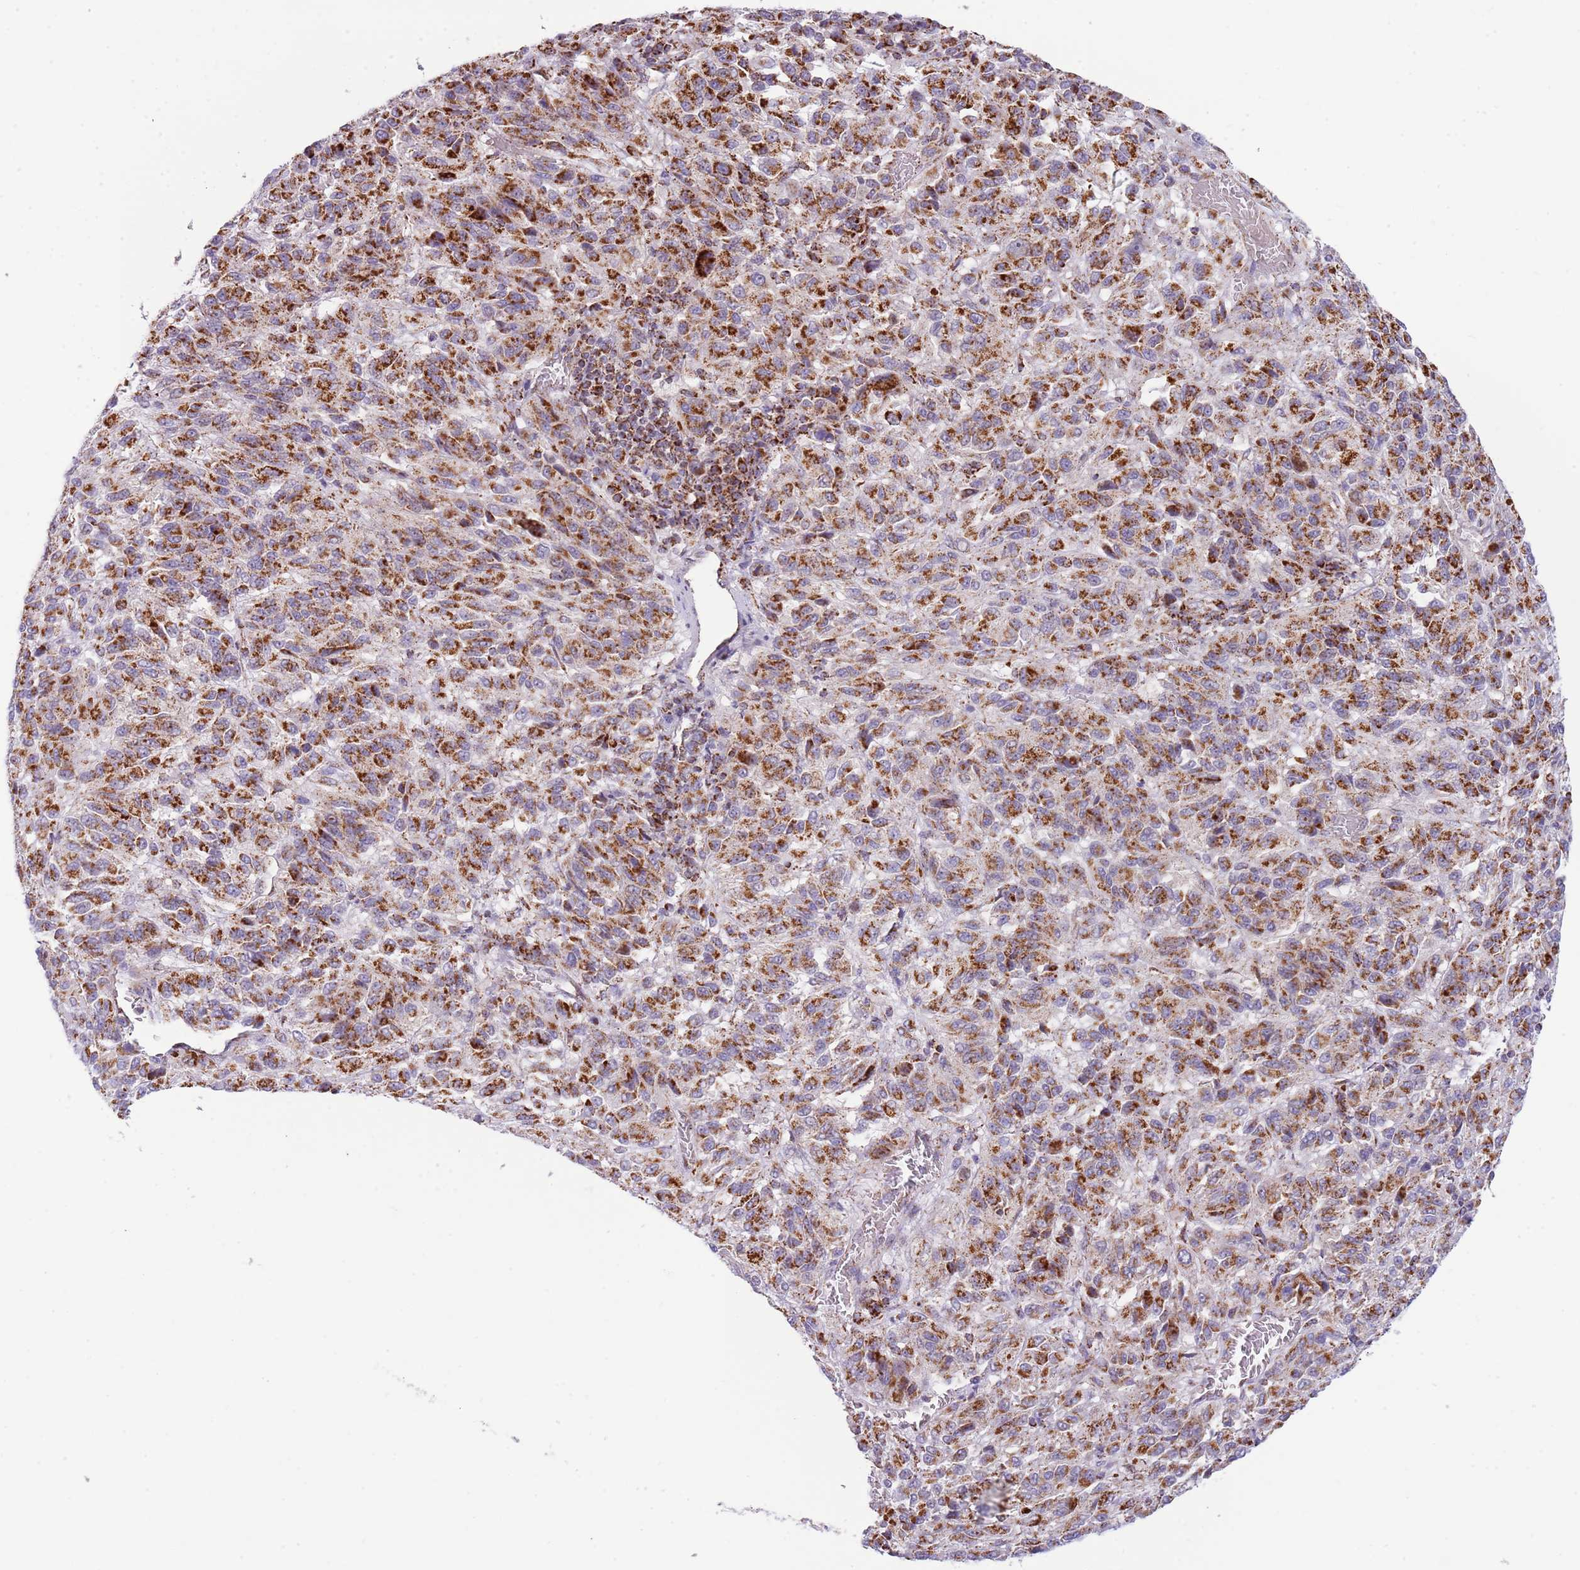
{"staining": {"intensity": "strong", "quantity": ">75%", "location": "cytoplasmic/membranous"}, "tissue": "melanoma", "cell_type": "Tumor cells", "image_type": "cancer", "snomed": [{"axis": "morphology", "description": "Malignant melanoma, Metastatic site"}, {"axis": "topography", "description": "Lung"}], "caption": "Malignant melanoma (metastatic site) stained with a brown dye exhibits strong cytoplasmic/membranous positive positivity in about >75% of tumor cells.", "gene": "LHX6", "patient": {"sex": "male", "age": 64}}